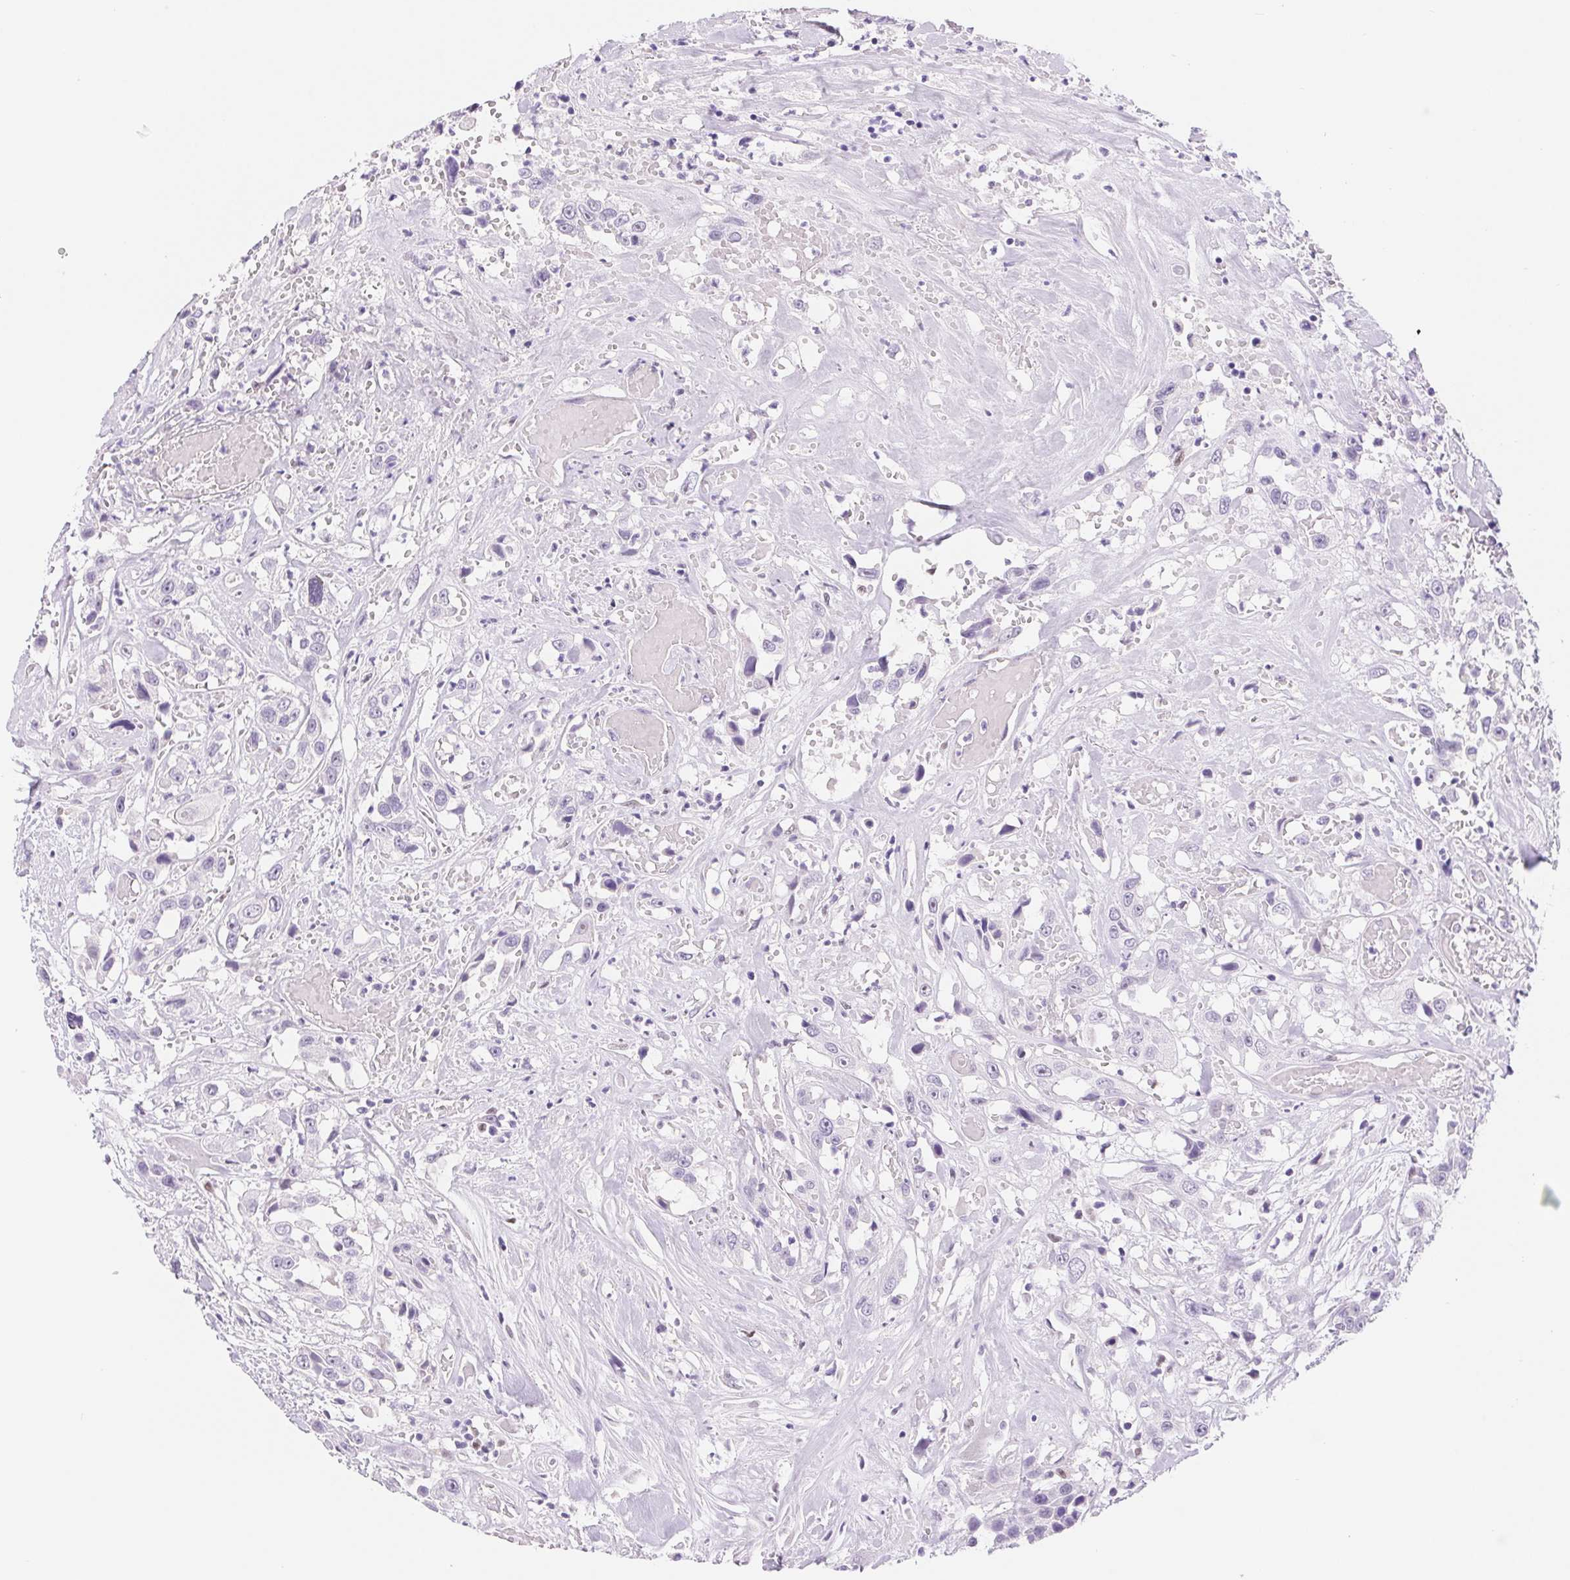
{"staining": {"intensity": "negative", "quantity": "none", "location": "none"}, "tissue": "head and neck cancer", "cell_type": "Tumor cells", "image_type": "cancer", "snomed": [{"axis": "morphology", "description": "Squamous cell carcinoma, NOS"}, {"axis": "topography", "description": "Head-Neck"}], "caption": "Human head and neck squamous cell carcinoma stained for a protein using immunohistochemistry (IHC) demonstrates no expression in tumor cells.", "gene": "ASGR2", "patient": {"sex": "male", "age": 57}}